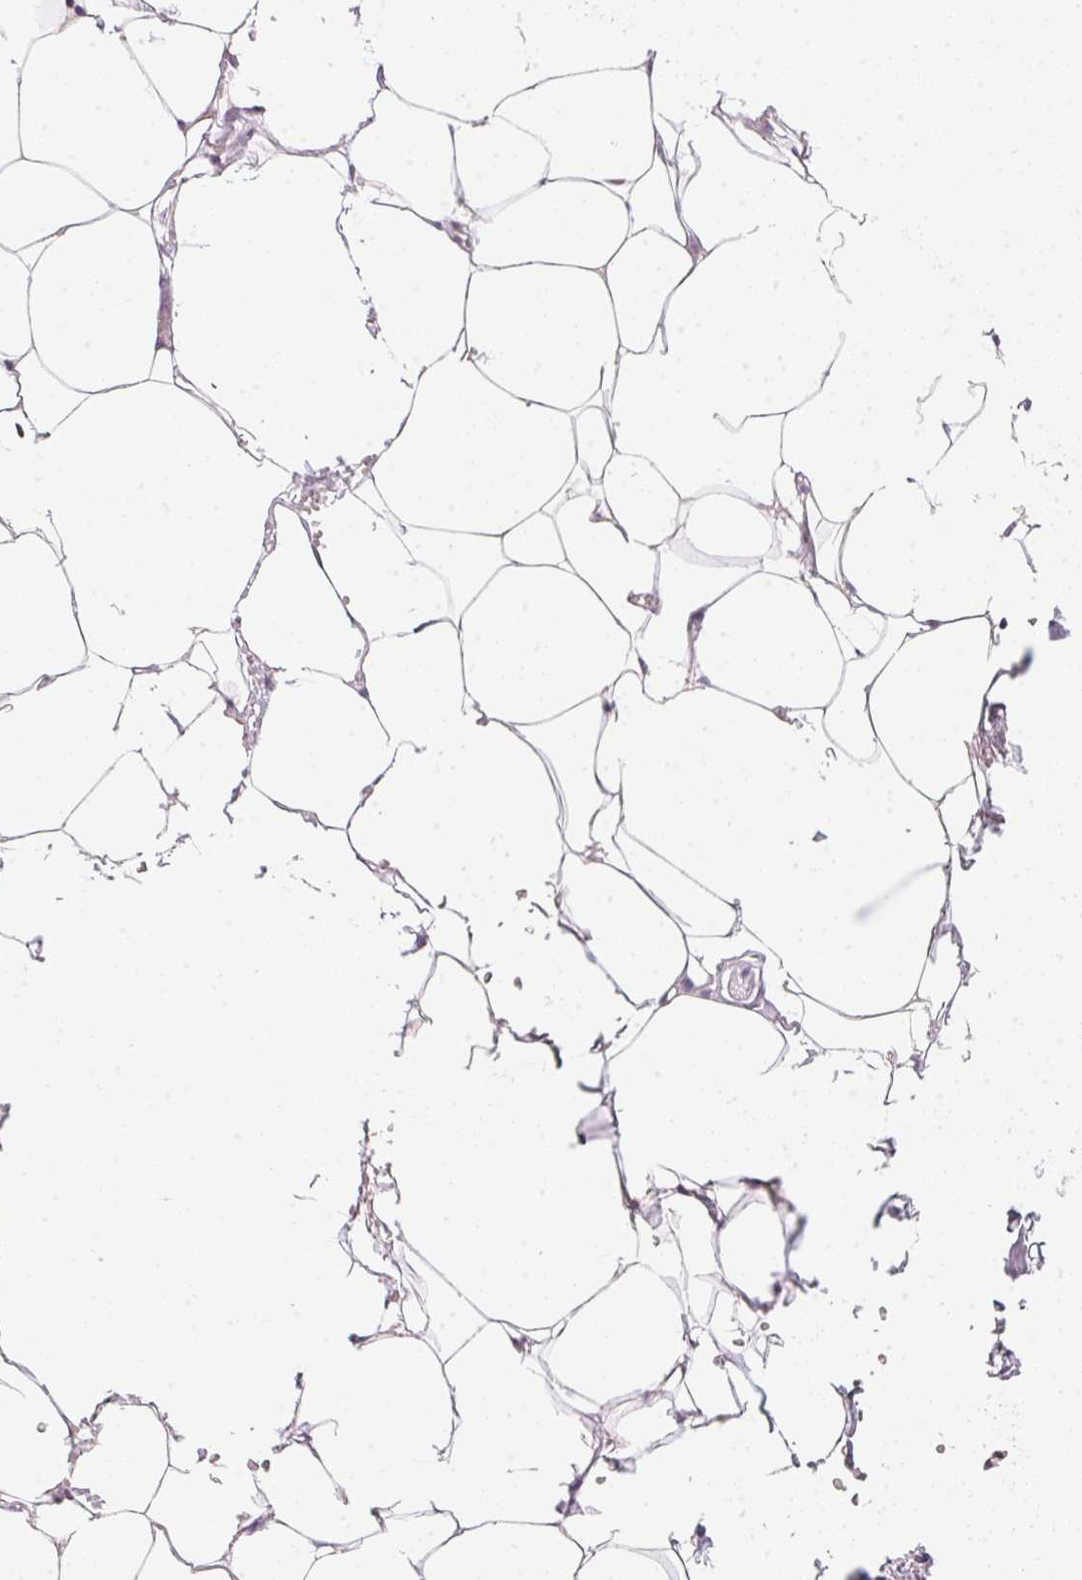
{"staining": {"intensity": "negative", "quantity": "none", "location": "none"}, "tissue": "adipose tissue", "cell_type": "Adipocytes", "image_type": "normal", "snomed": [{"axis": "morphology", "description": "Normal tissue, NOS"}, {"axis": "topography", "description": "Prostate"}, {"axis": "topography", "description": "Peripheral nerve tissue"}], "caption": "A histopathology image of human adipose tissue is negative for staining in adipocytes. The staining was performed using DAB (3,3'-diaminobenzidine) to visualize the protein expression in brown, while the nuclei were stained in blue with hematoxylin (Magnification: 20x).", "gene": "COQ7", "patient": {"sex": "male", "age": 55}}